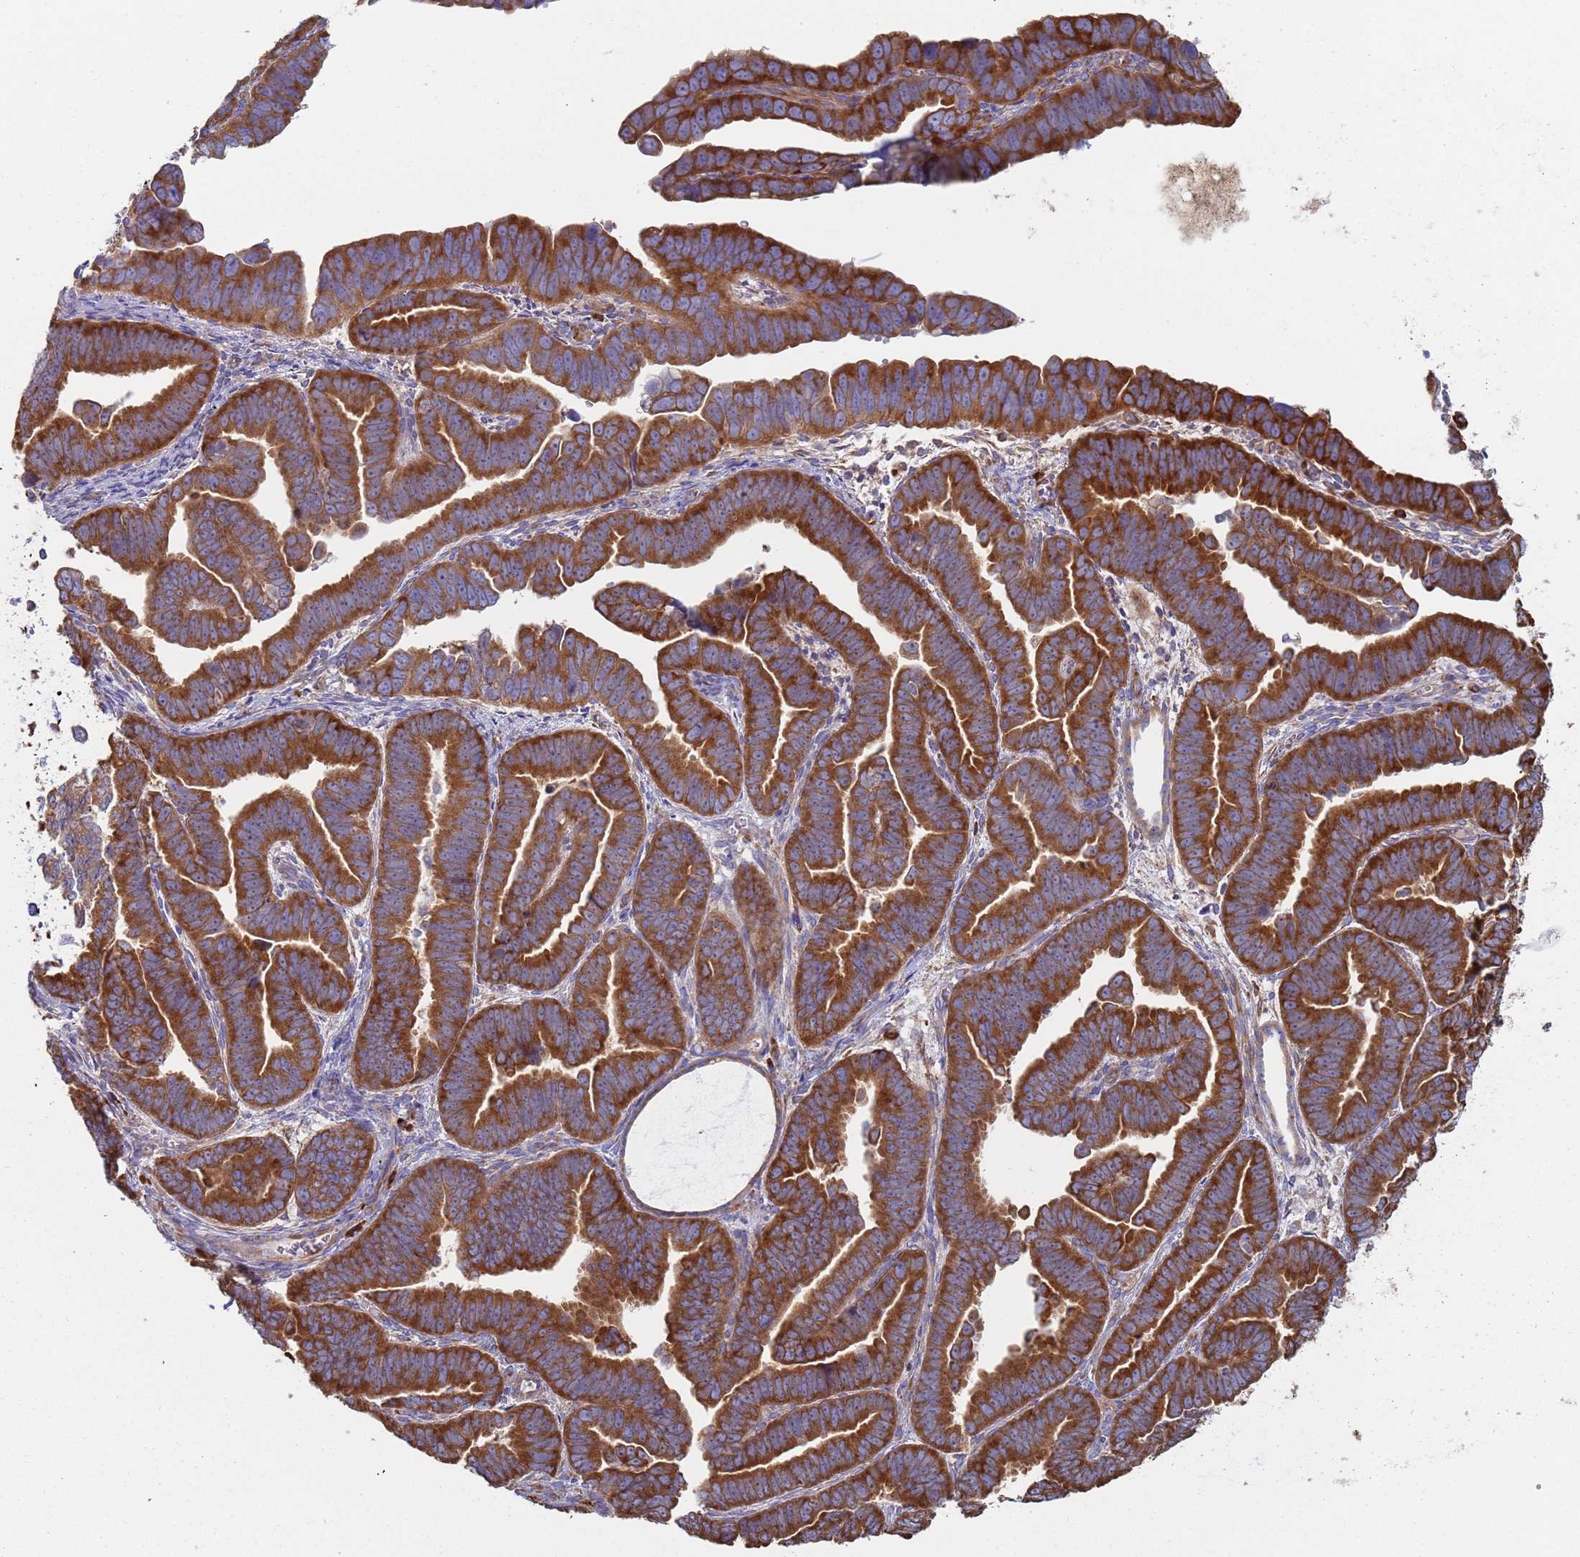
{"staining": {"intensity": "strong", "quantity": ">75%", "location": "cytoplasmic/membranous"}, "tissue": "endometrial cancer", "cell_type": "Tumor cells", "image_type": "cancer", "snomed": [{"axis": "morphology", "description": "Adenocarcinoma, NOS"}, {"axis": "topography", "description": "Endometrium"}], "caption": "A histopathology image of human endometrial cancer (adenocarcinoma) stained for a protein reveals strong cytoplasmic/membranous brown staining in tumor cells.", "gene": "ZNF844", "patient": {"sex": "female", "age": 75}}